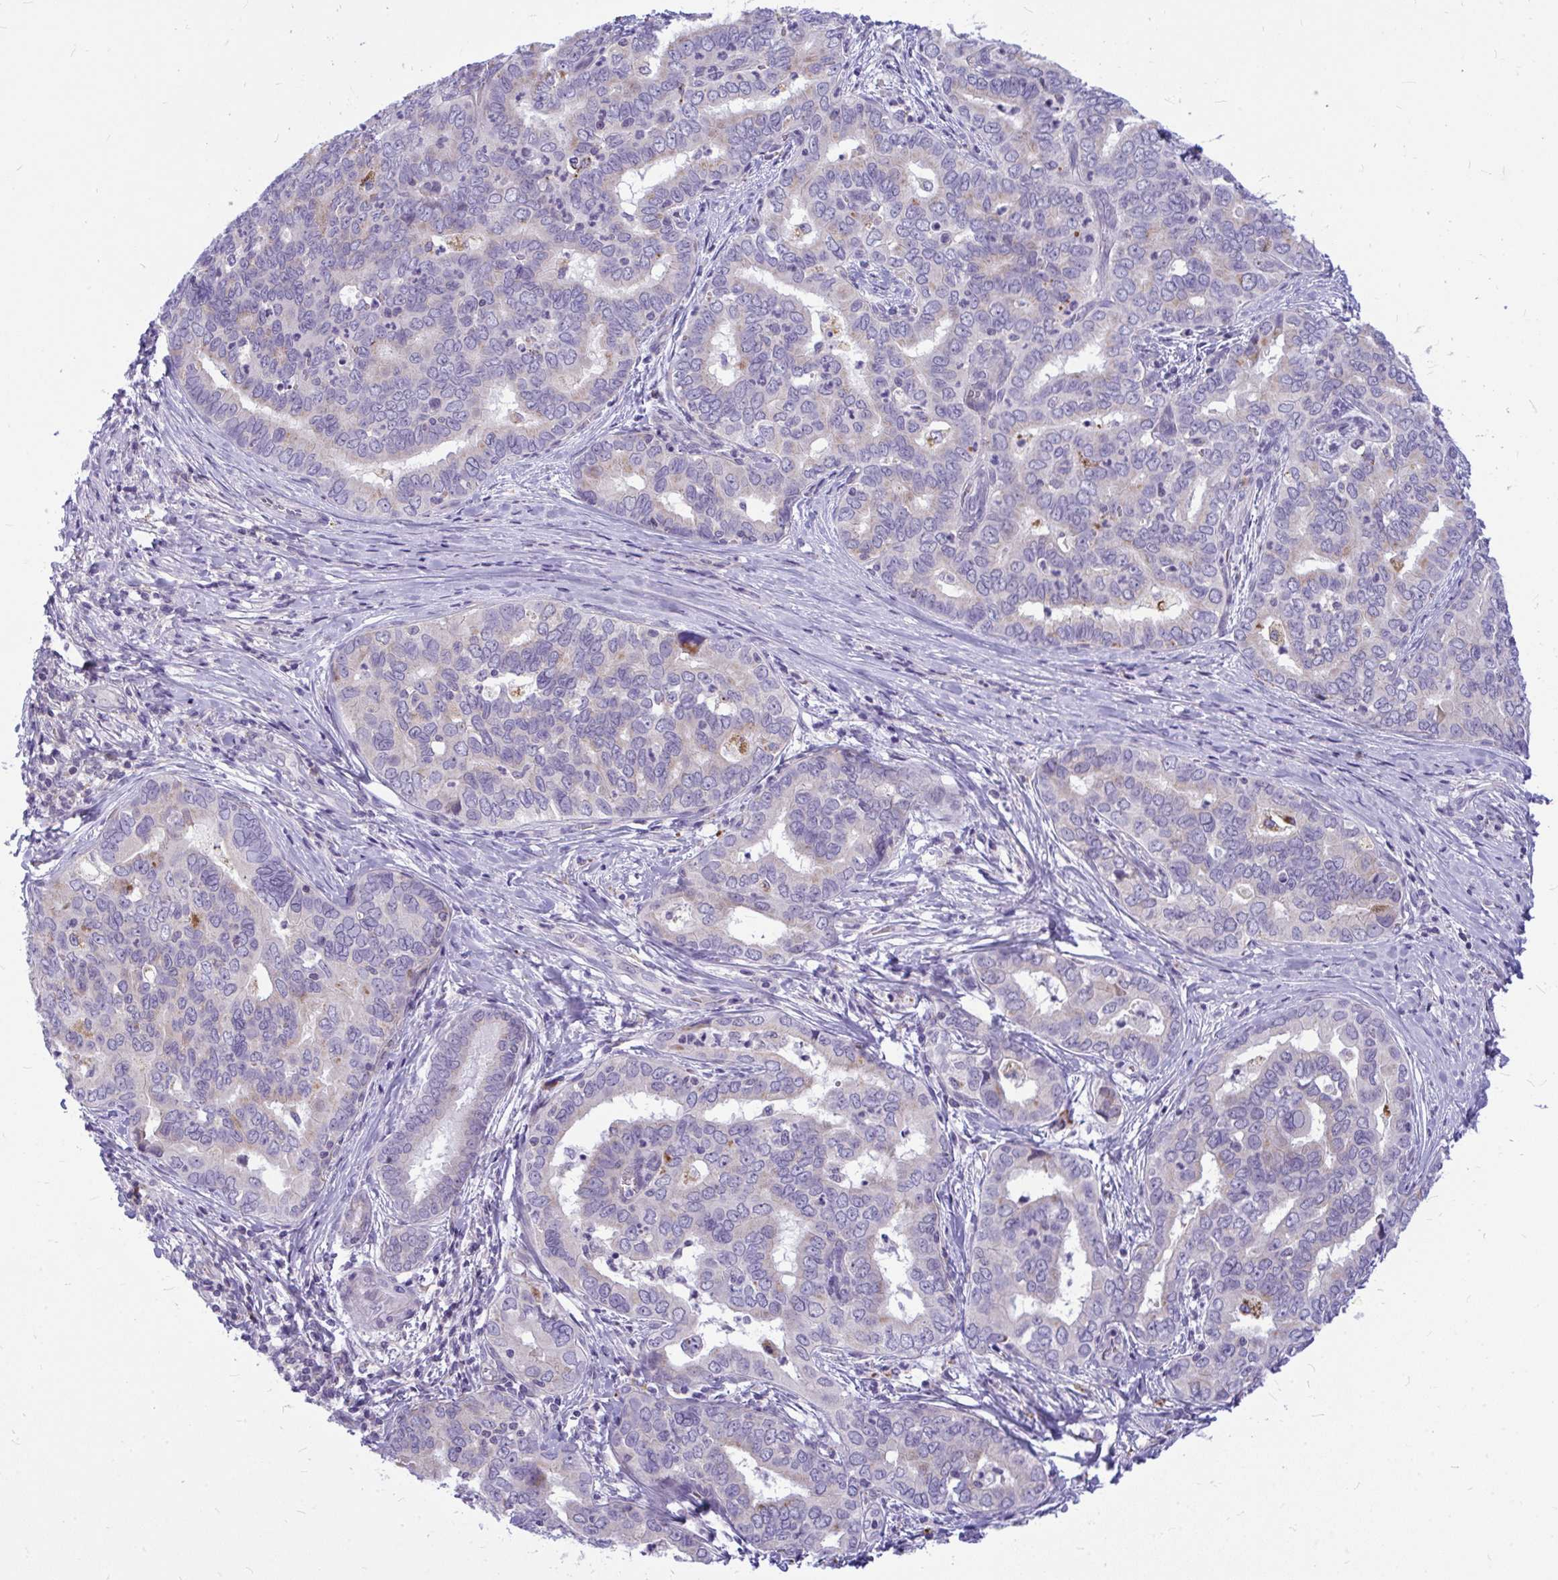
{"staining": {"intensity": "weak", "quantity": "<25%", "location": "cytoplasmic/membranous"}, "tissue": "liver cancer", "cell_type": "Tumor cells", "image_type": "cancer", "snomed": [{"axis": "morphology", "description": "Cholangiocarcinoma"}, {"axis": "topography", "description": "Liver"}], "caption": "The photomicrograph exhibits no staining of tumor cells in liver cancer.", "gene": "ZSCAN25", "patient": {"sex": "female", "age": 64}}